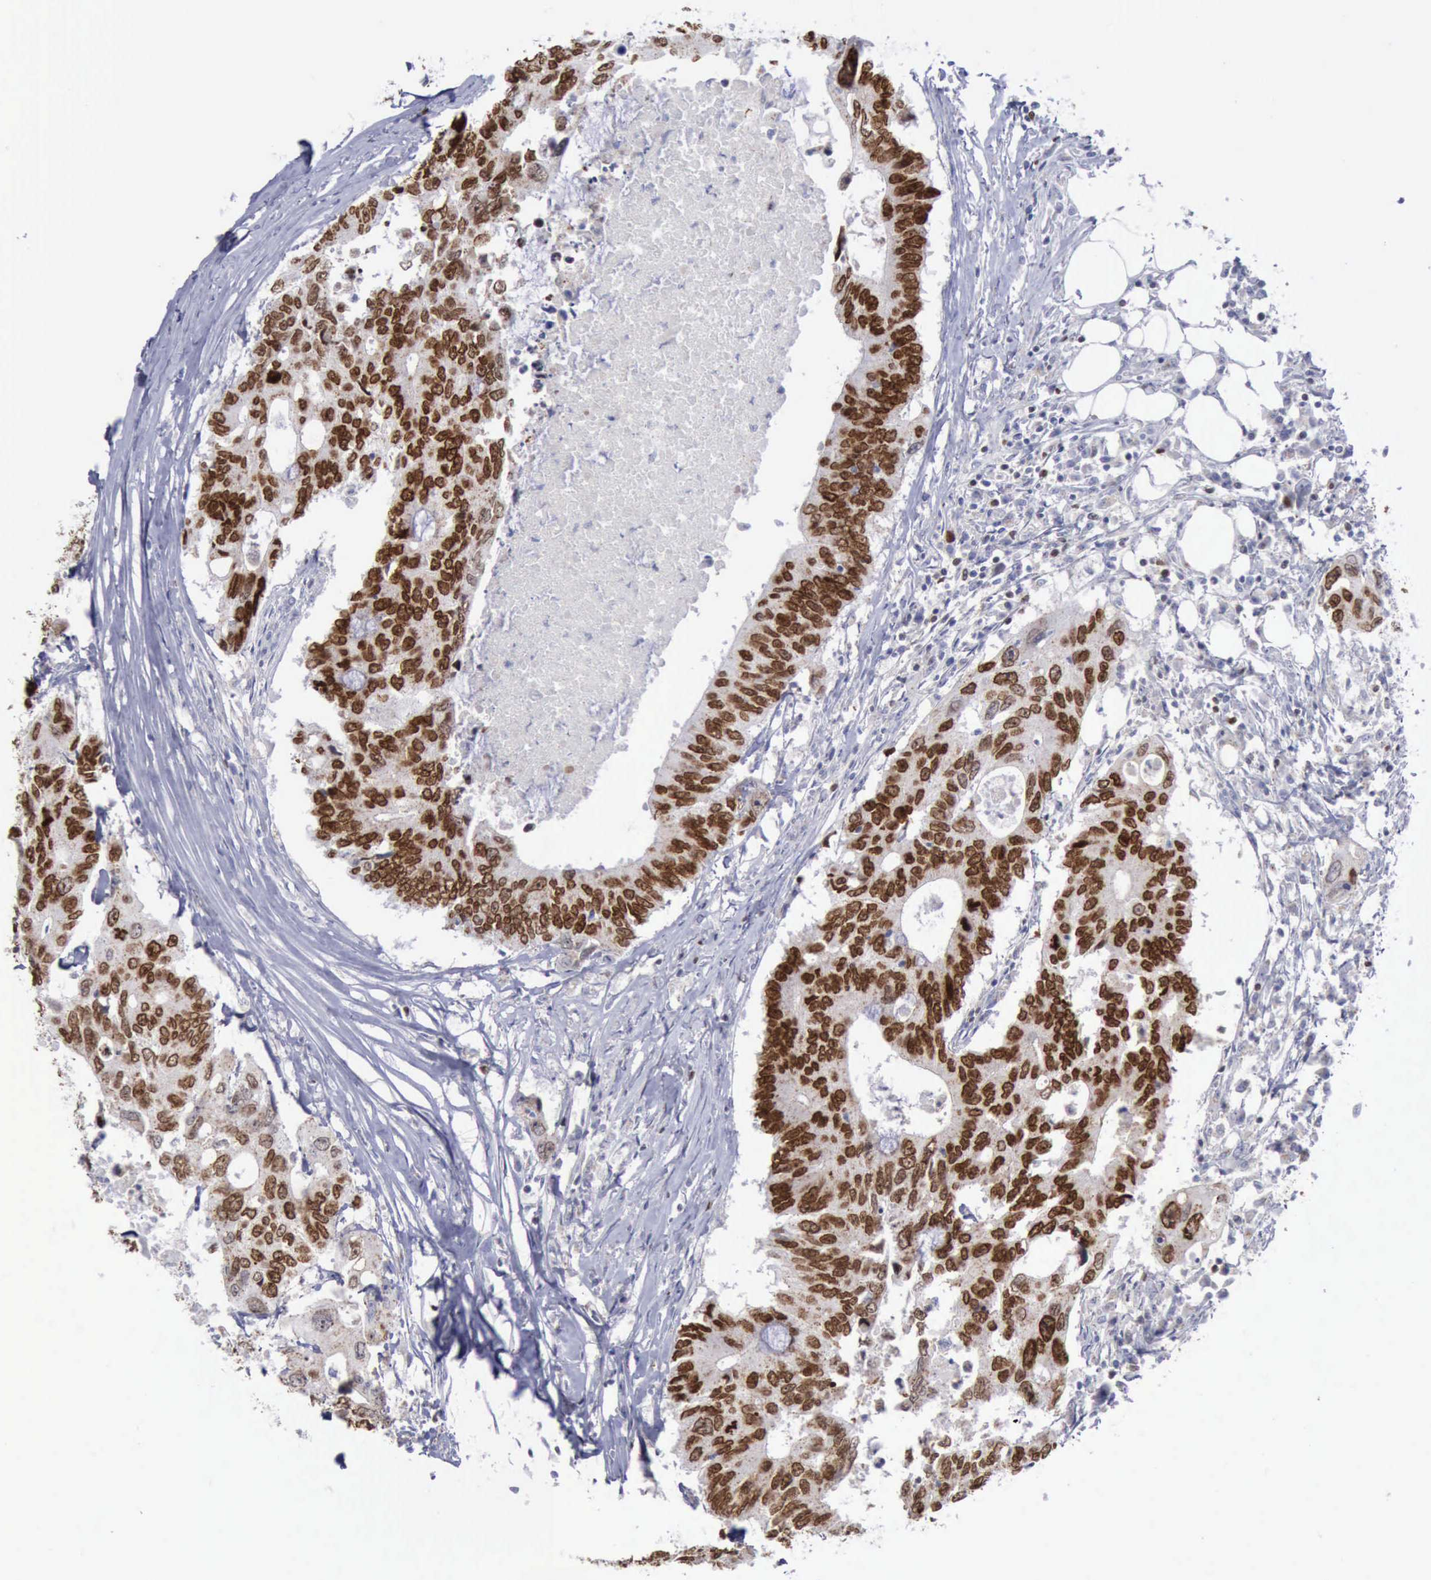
{"staining": {"intensity": "strong", "quantity": ">75%", "location": "nuclear"}, "tissue": "colorectal cancer", "cell_type": "Tumor cells", "image_type": "cancer", "snomed": [{"axis": "morphology", "description": "Adenocarcinoma, NOS"}, {"axis": "topography", "description": "Colon"}], "caption": "Immunohistochemistry (IHC) micrograph of colorectal cancer (adenocarcinoma) stained for a protein (brown), which demonstrates high levels of strong nuclear staining in about >75% of tumor cells.", "gene": "SATB2", "patient": {"sex": "male", "age": 71}}